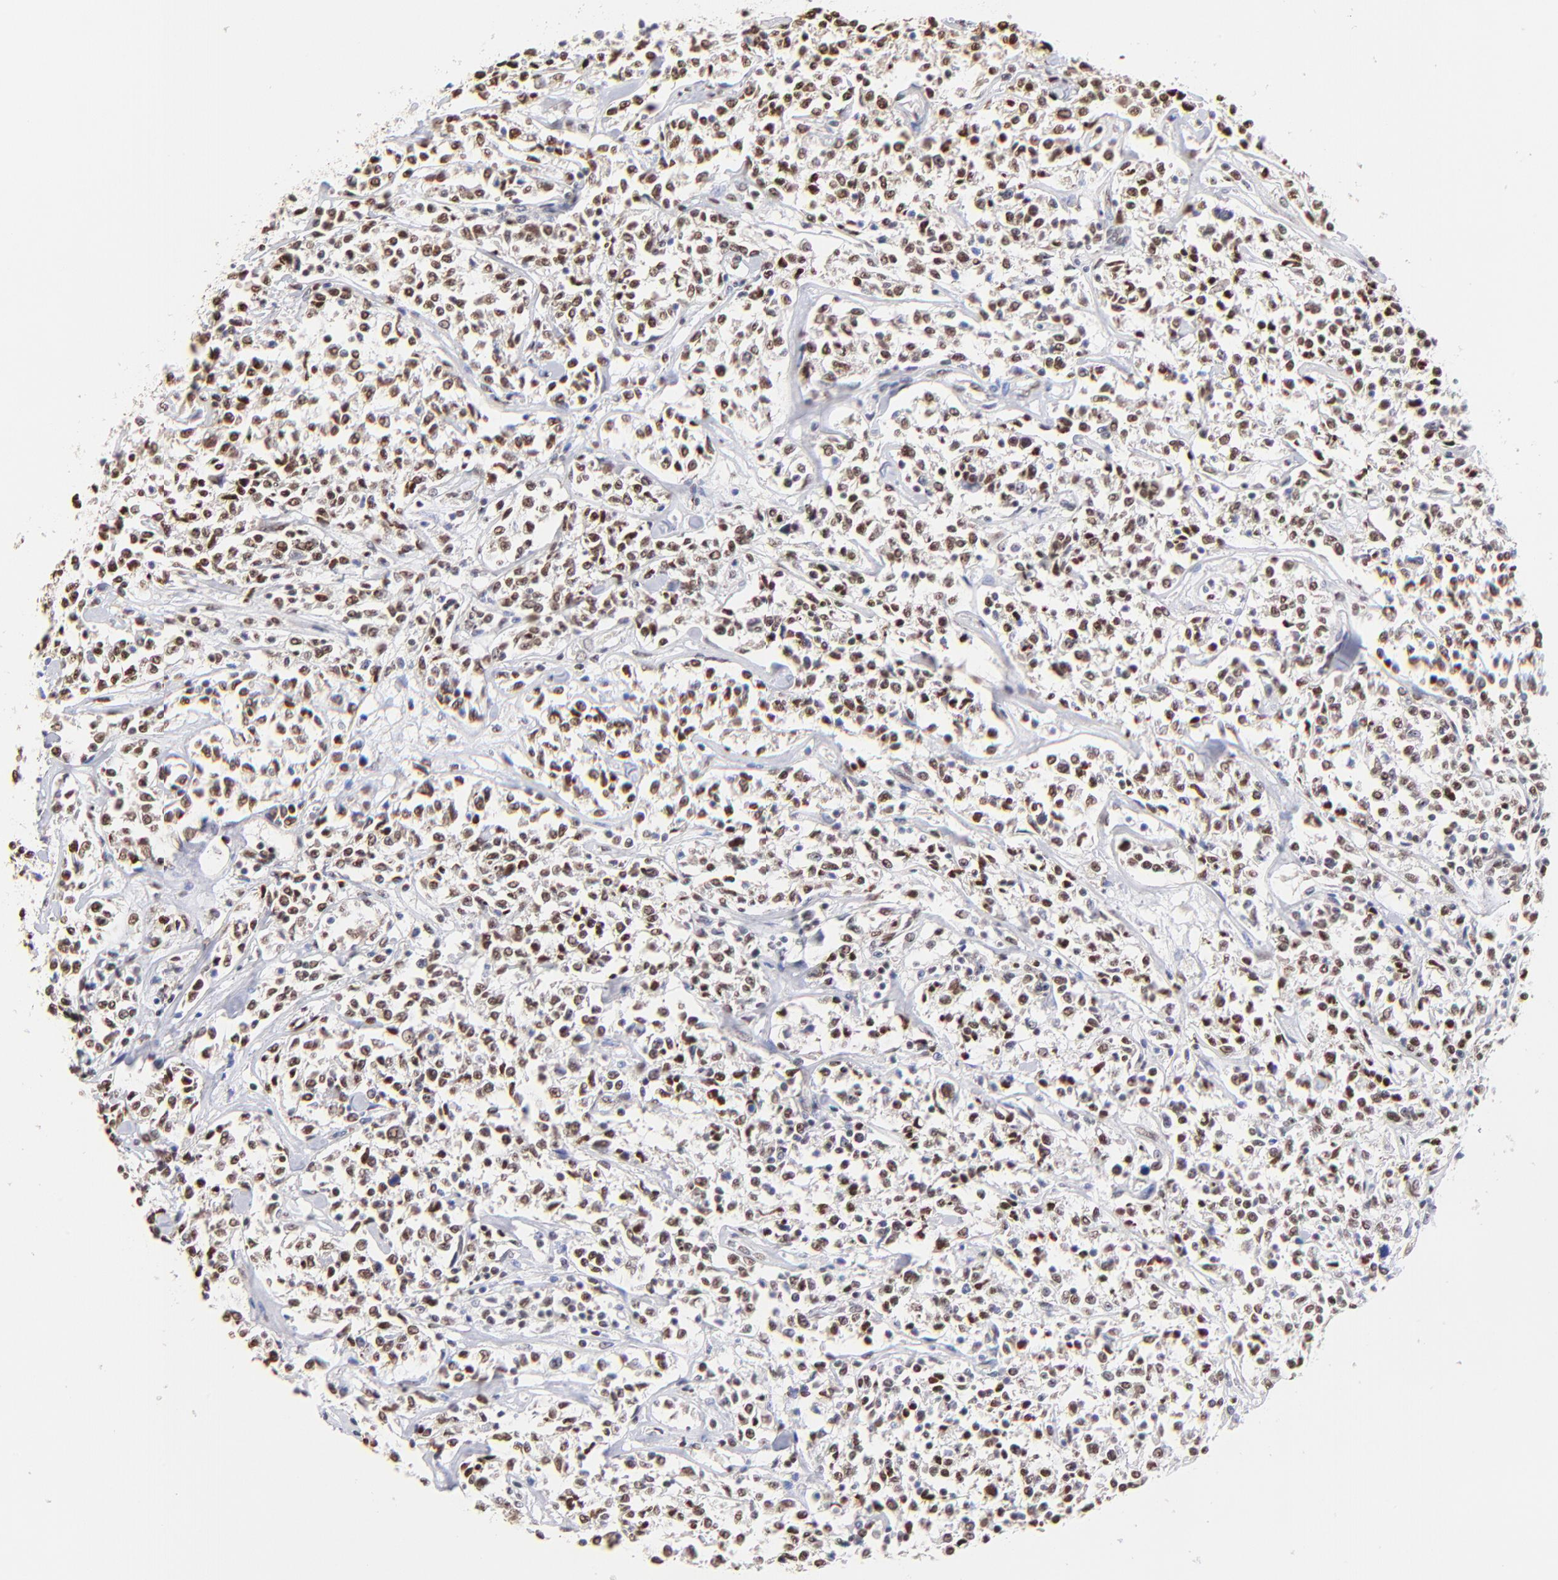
{"staining": {"intensity": "moderate", "quantity": ">75%", "location": "nuclear"}, "tissue": "lymphoma", "cell_type": "Tumor cells", "image_type": "cancer", "snomed": [{"axis": "morphology", "description": "Malignant lymphoma, non-Hodgkin's type, Low grade"}, {"axis": "topography", "description": "Small intestine"}], "caption": "Immunohistochemical staining of human malignant lymphoma, non-Hodgkin's type (low-grade) shows medium levels of moderate nuclear protein staining in approximately >75% of tumor cells.", "gene": "ZNF670", "patient": {"sex": "female", "age": 59}}